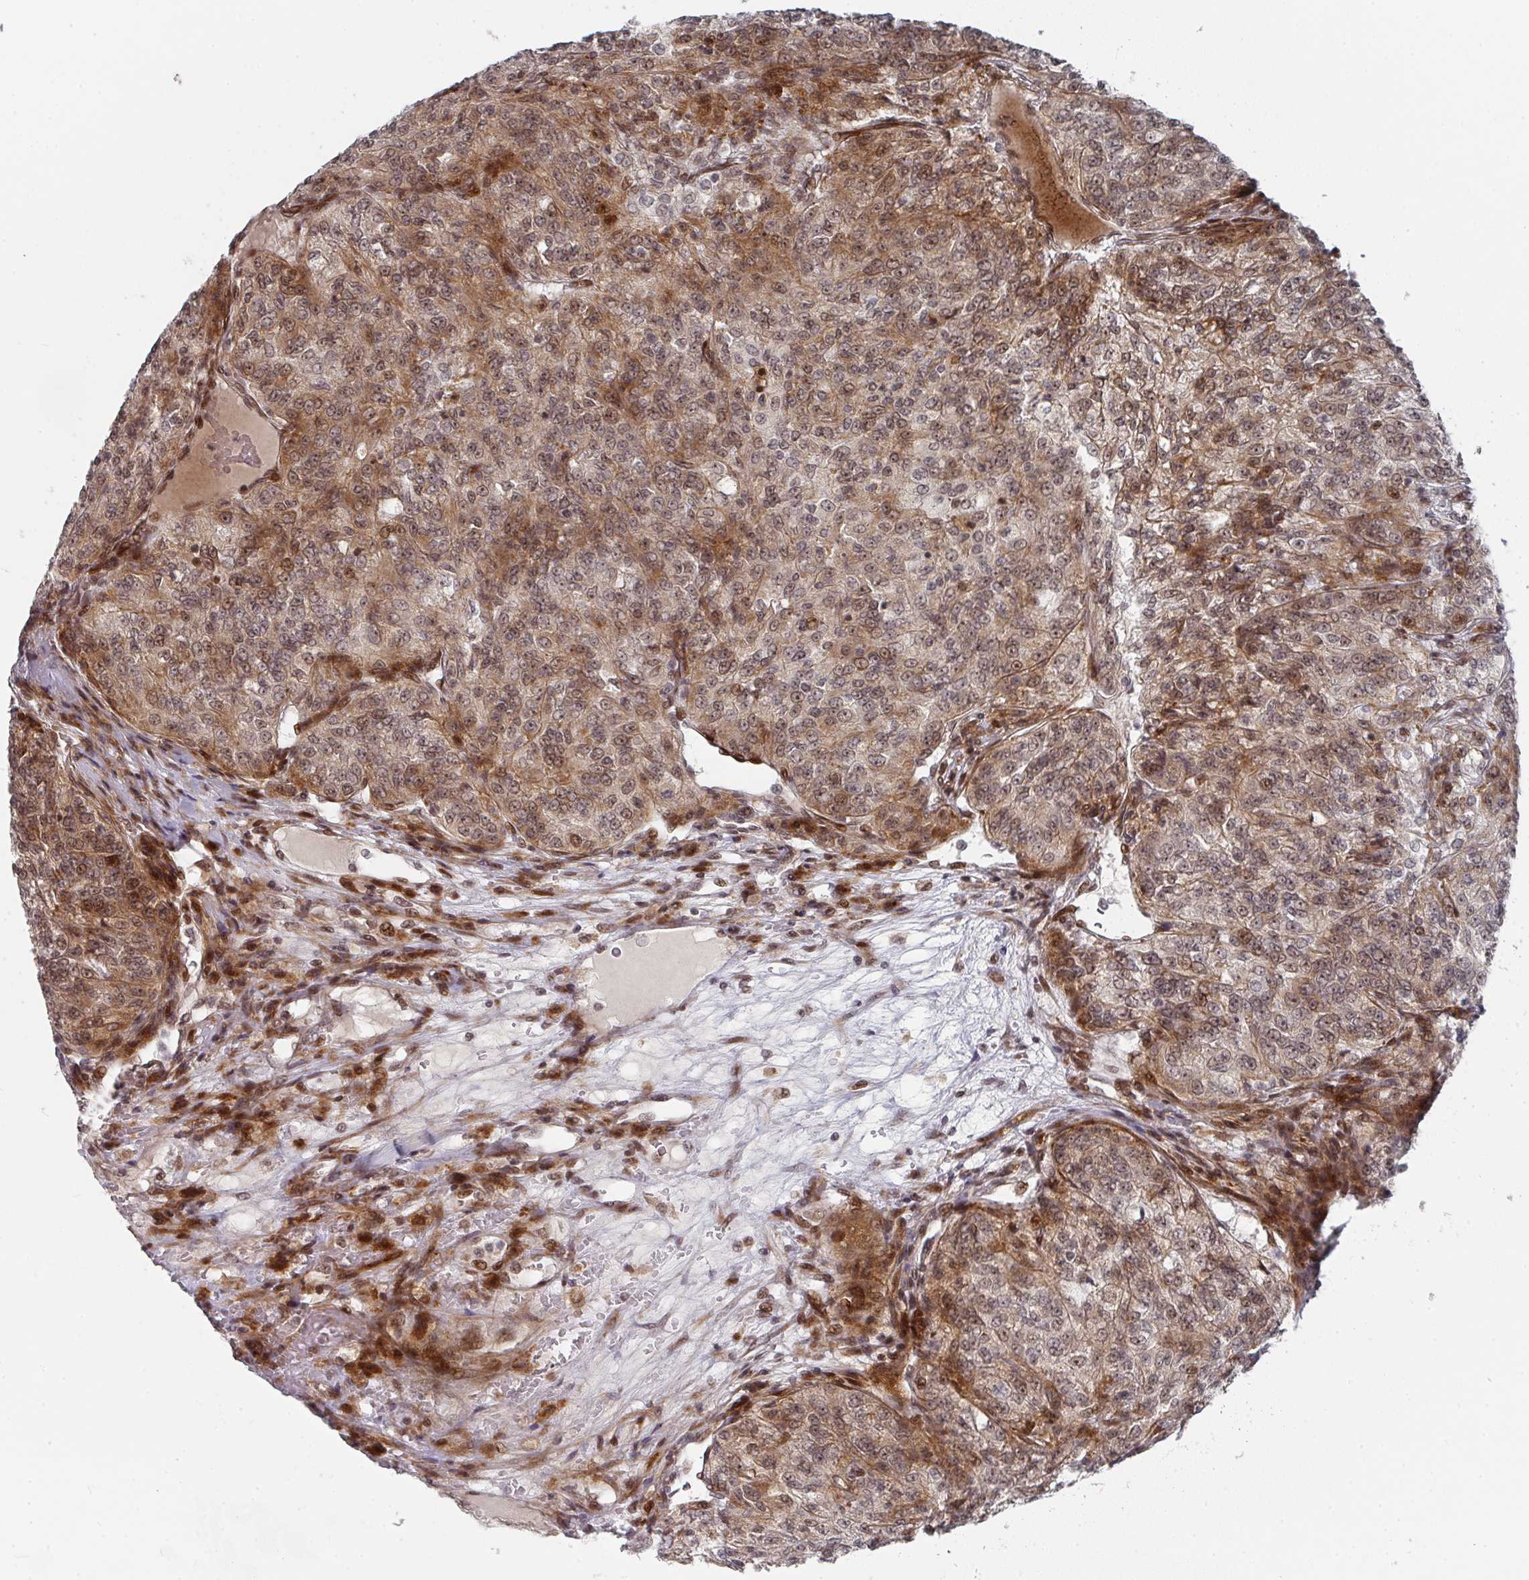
{"staining": {"intensity": "moderate", "quantity": "25%-75%", "location": "cytoplasmic/membranous,nuclear"}, "tissue": "renal cancer", "cell_type": "Tumor cells", "image_type": "cancer", "snomed": [{"axis": "morphology", "description": "Adenocarcinoma, NOS"}, {"axis": "topography", "description": "Kidney"}], "caption": "Renal cancer (adenocarcinoma) stained with DAB IHC exhibits medium levels of moderate cytoplasmic/membranous and nuclear expression in about 25%-75% of tumor cells.", "gene": "RBBP5", "patient": {"sex": "female", "age": 63}}